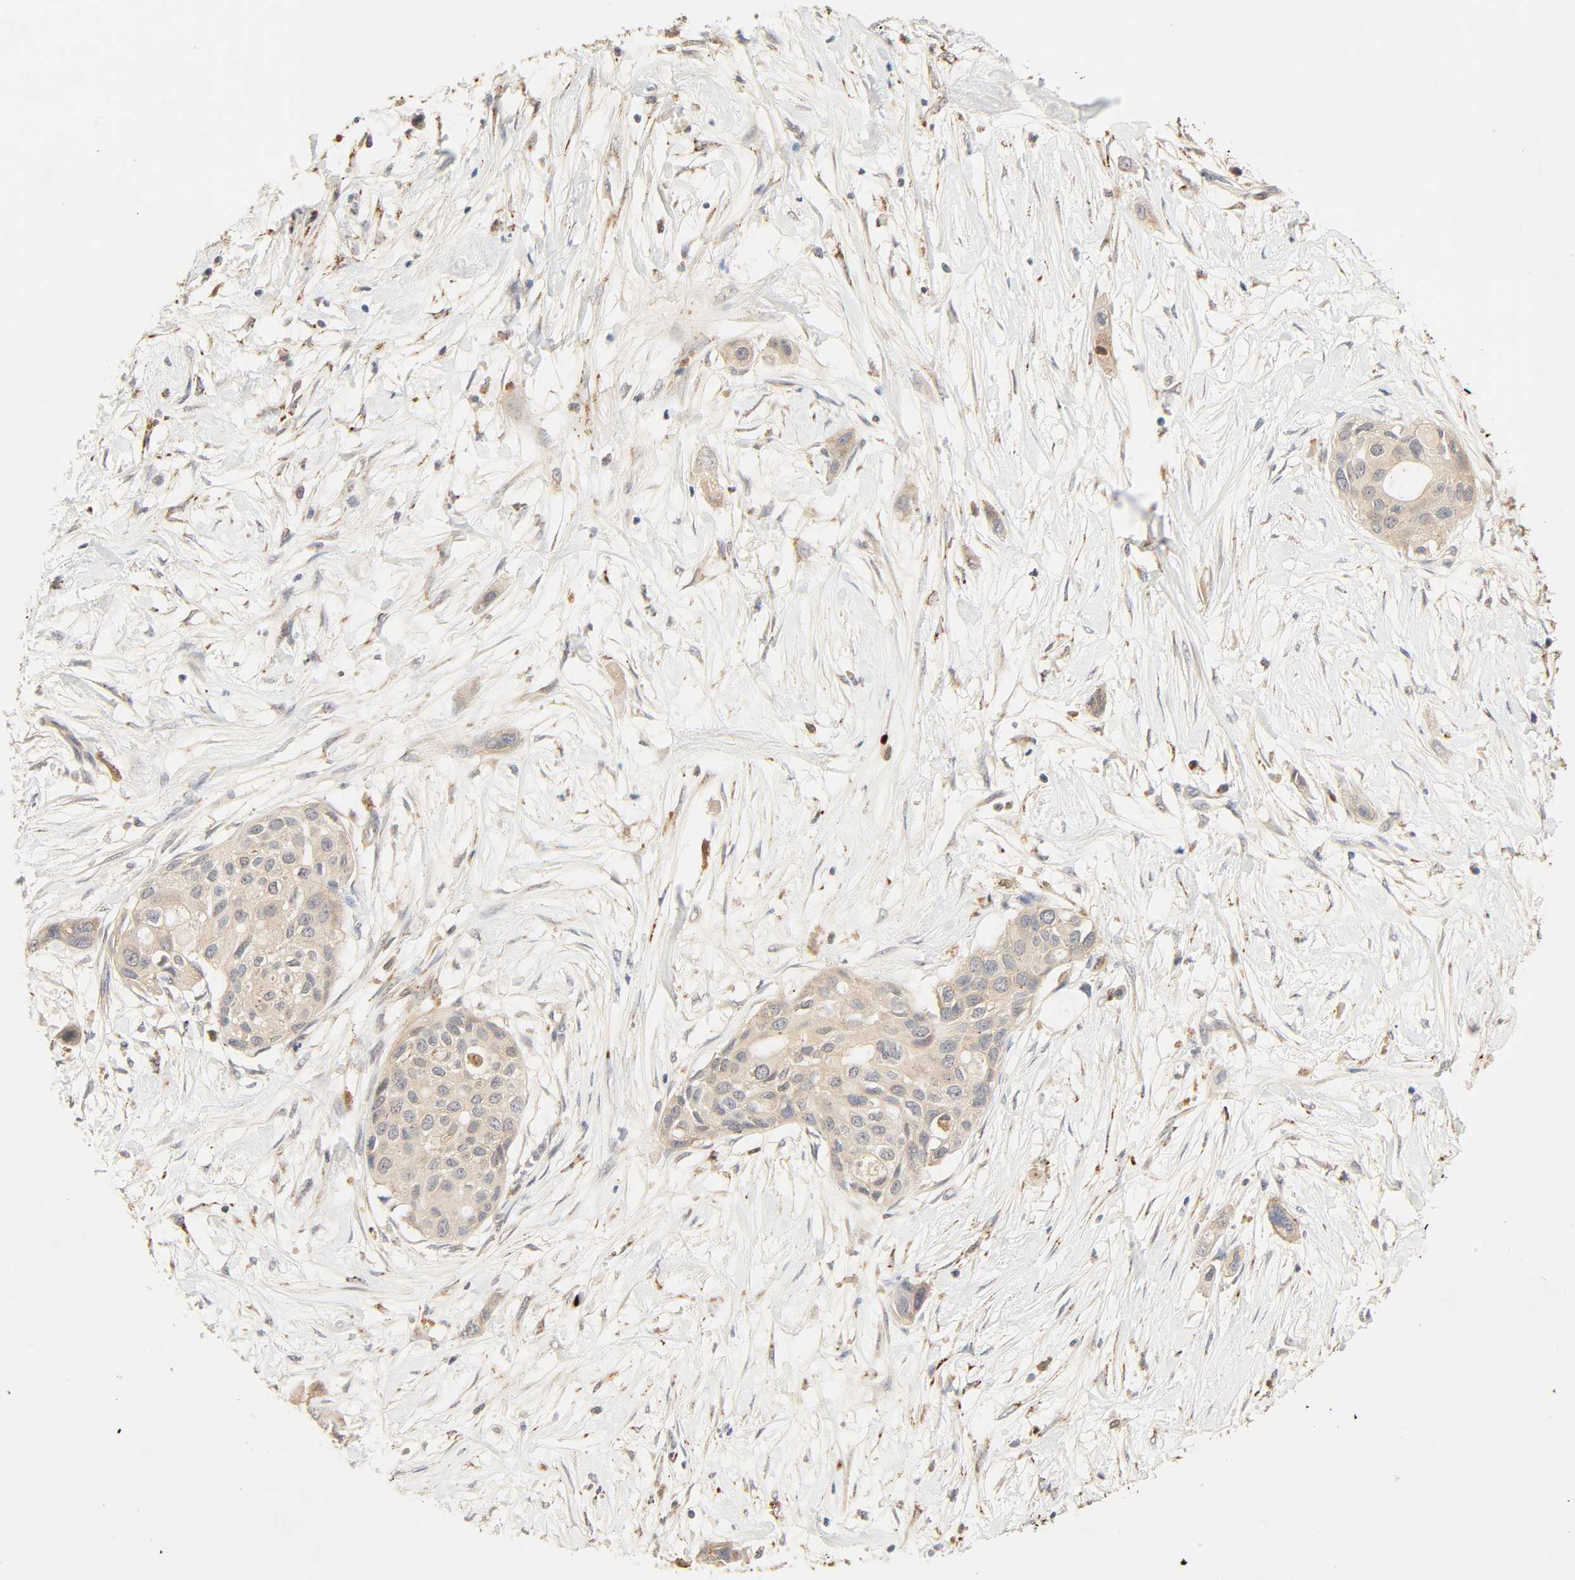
{"staining": {"intensity": "moderate", "quantity": ">75%", "location": "cytoplasmic/membranous"}, "tissue": "pancreatic cancer", "cell_type": "Tumor cells", "image_type": "cancer", "snomed": [{"axis": "morphology", "description": "Adenocarcinoma, NOS"}, {"axis": "topography", "description": "Pancreas"}], "caption": "Adenocarcinoma (pancreatic) was stained to show a protein in brown. There is medium levels of moderate cytoplasmic/membranous positivity in approximately >75% of tumor cells.", "gene": "MAPK6", "patient": {"sex": "female", "age": 60}}